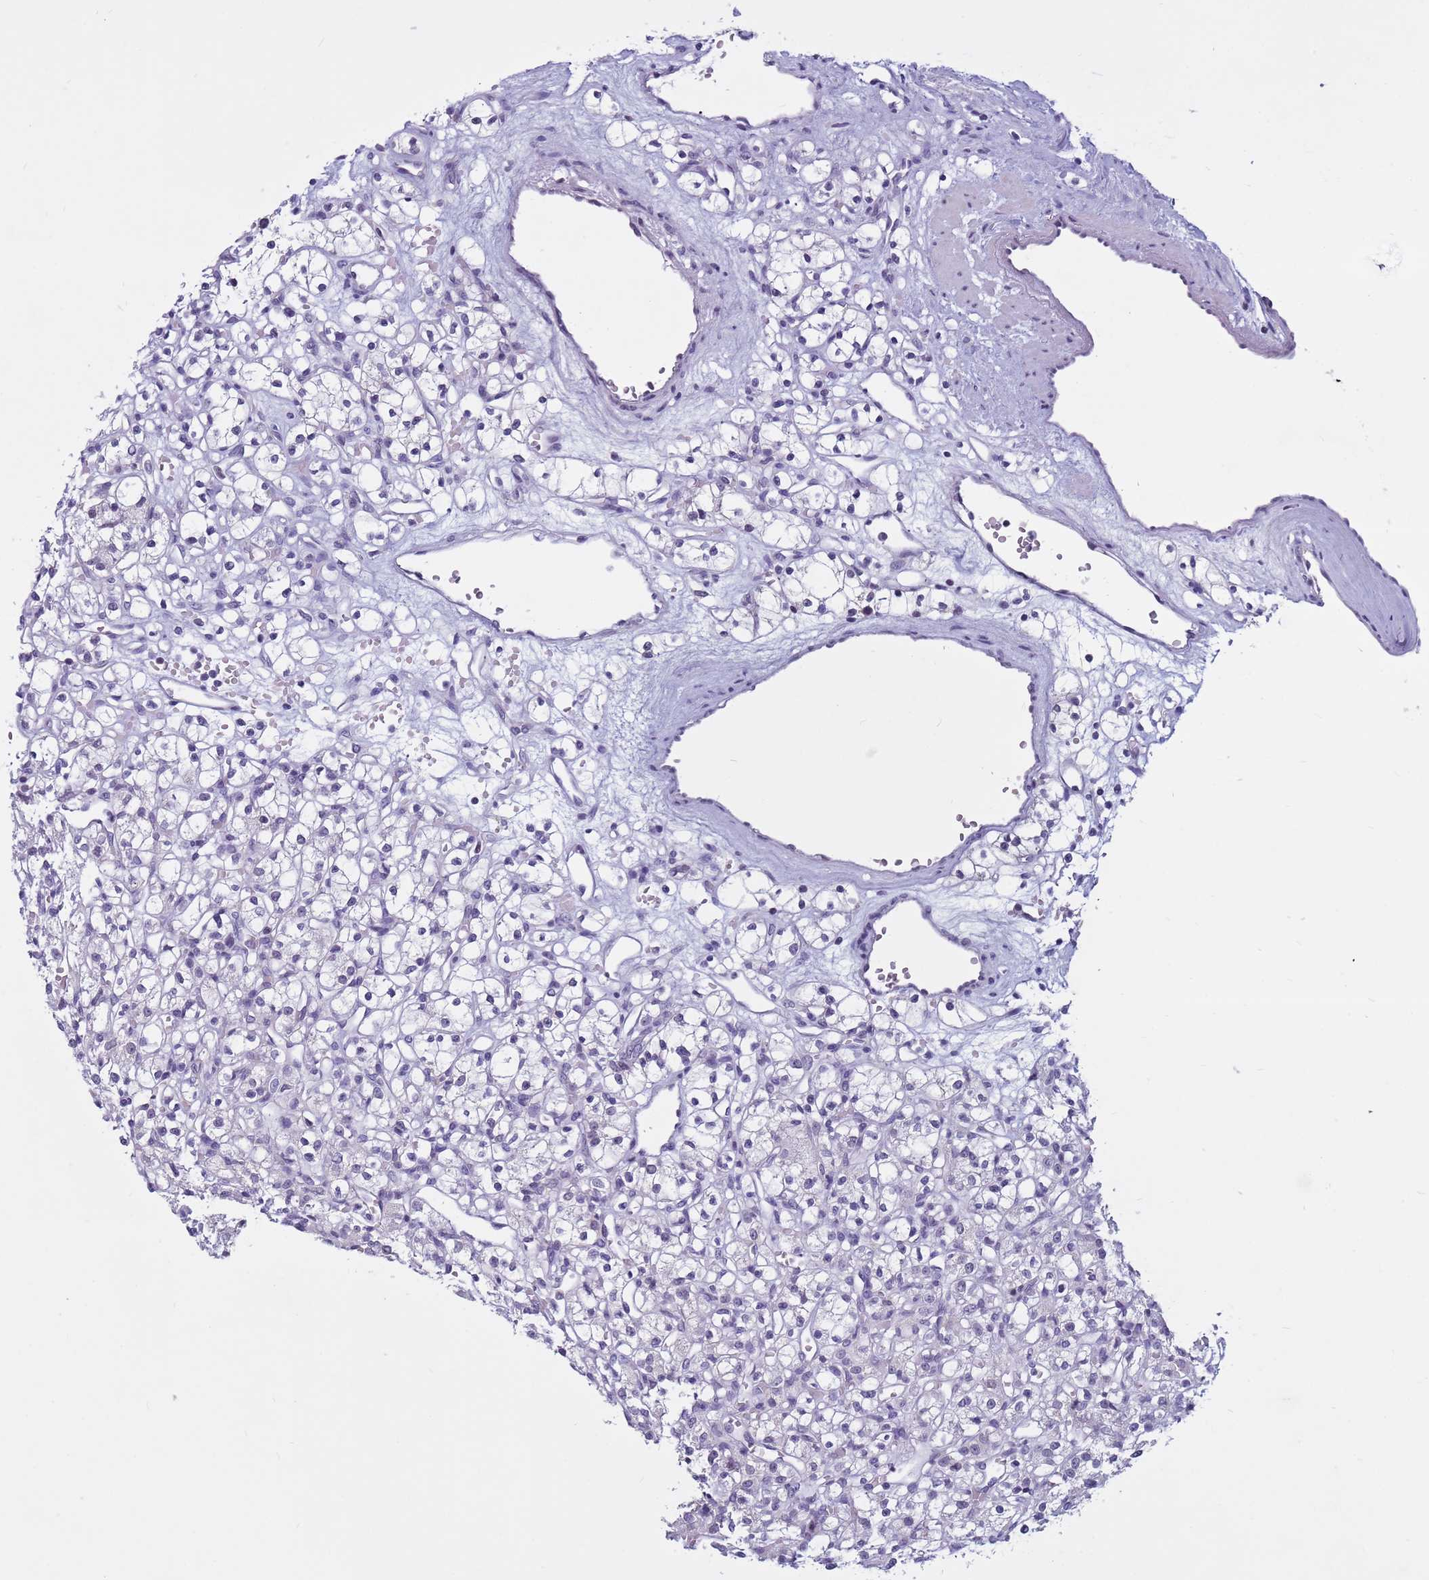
{"staining": {"intensity": "negative", "quantity": "none", "location": "none"}, "tissue": "renal cancer", "cell_type": "Tumor cells", "image_type": "cancer", "snomed": [{"axis": "morphology", "description": "Adenocarcinoma, NOS"}, {"axis": "topography", "description": "Kidney"}], "caption": "Histopathology image shows no significant protein staining in tumor cells of renal cancer (adenocarcinoma).", "gene": "CDK2AP2", "patient": {"sex": "female", "age": 59}}